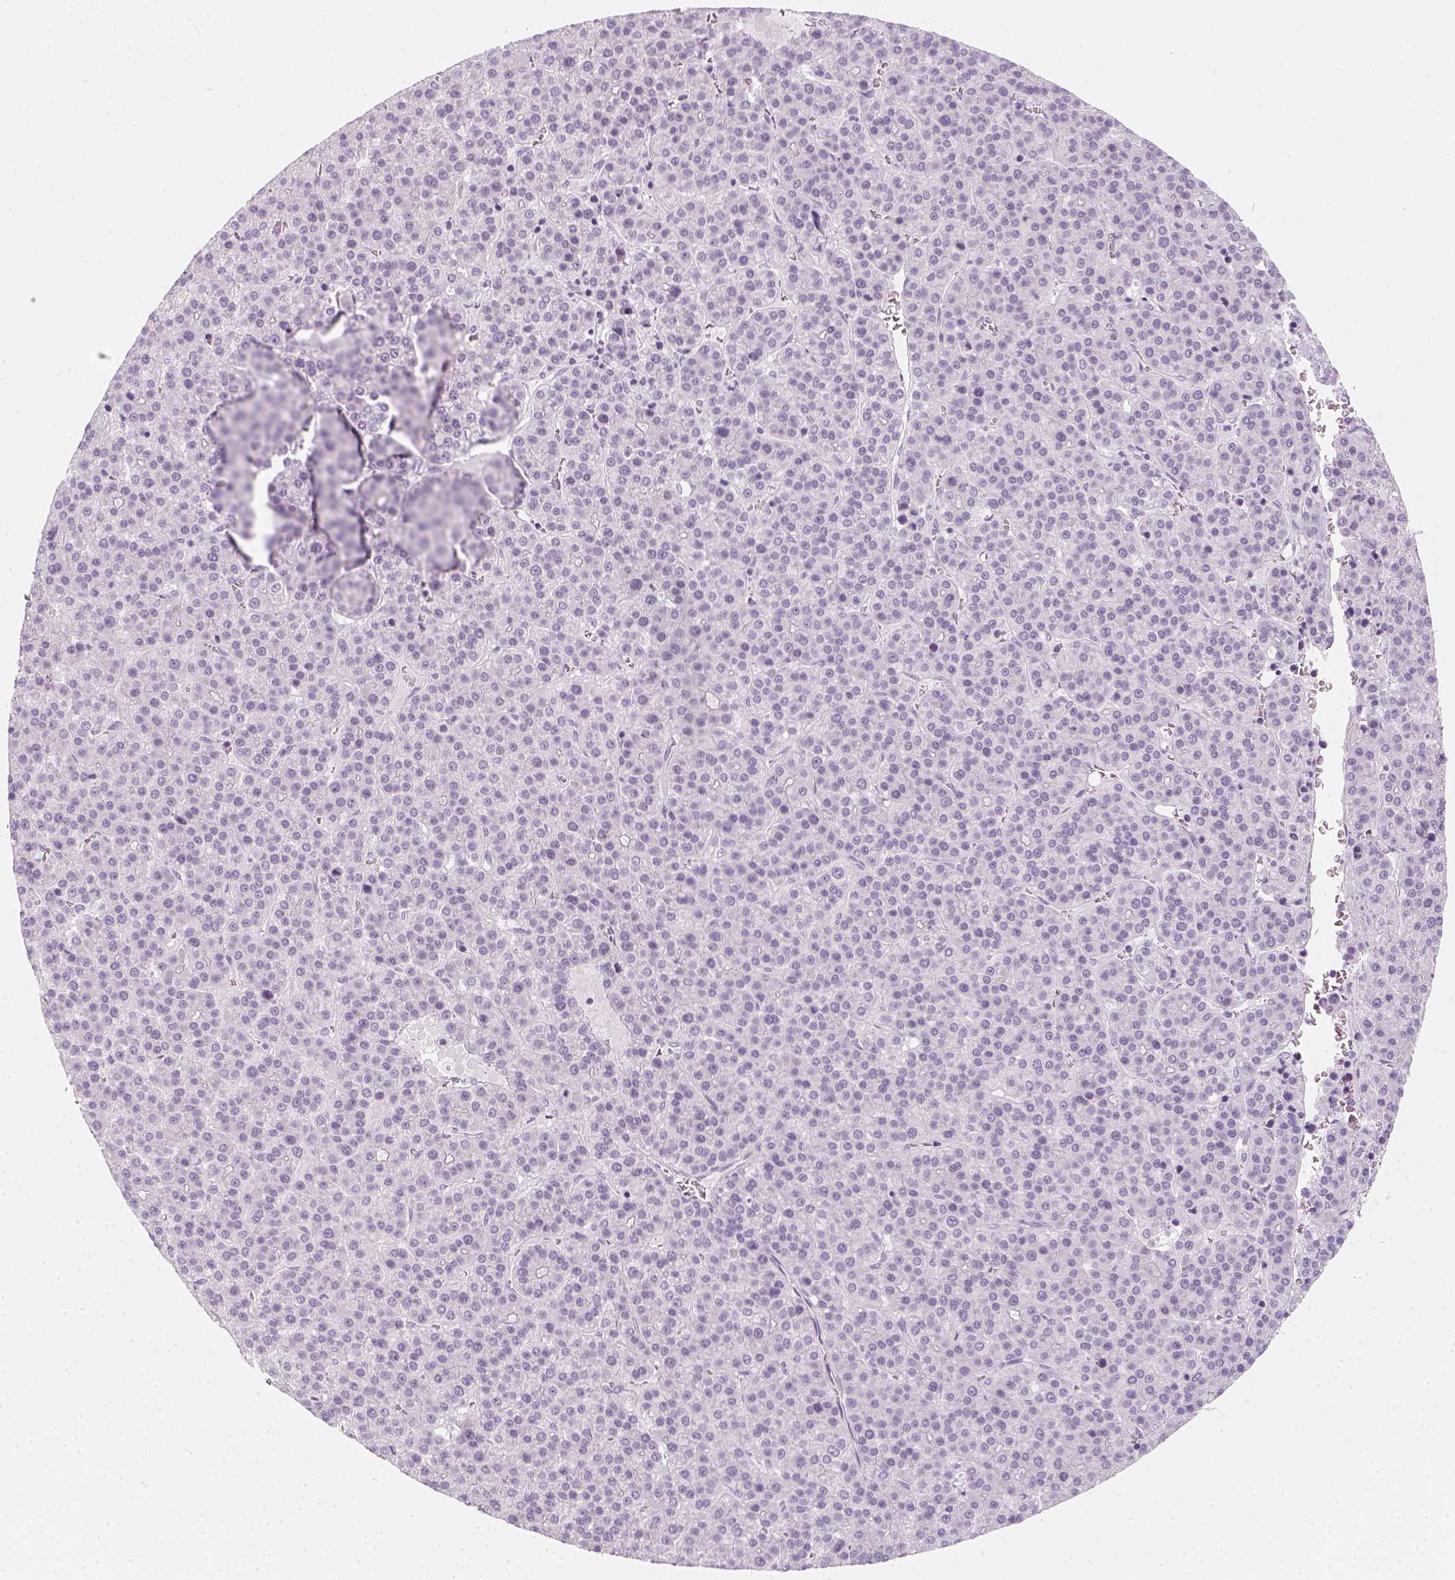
{"staining": {"intensity": "negative", "quantity": "none", "location": "none"}, "tissue": "liver cancer", "cell_type": "Tumor cells", "image_type": "cancer", "snomed": [{"axis": "morphology", "description": "Carcinoma, Hepatocellular, NOS"}, {"axis": "topography", "description": "Liver"}], "caption": "Immunohistochemistry (IHC) micrograph of neoplastic tissue: human liver cancer stained with DAB displays no significant protein expression in tumor cells.", "gene": "PRAME", "patient": {"sex": "female", "age": 58}}